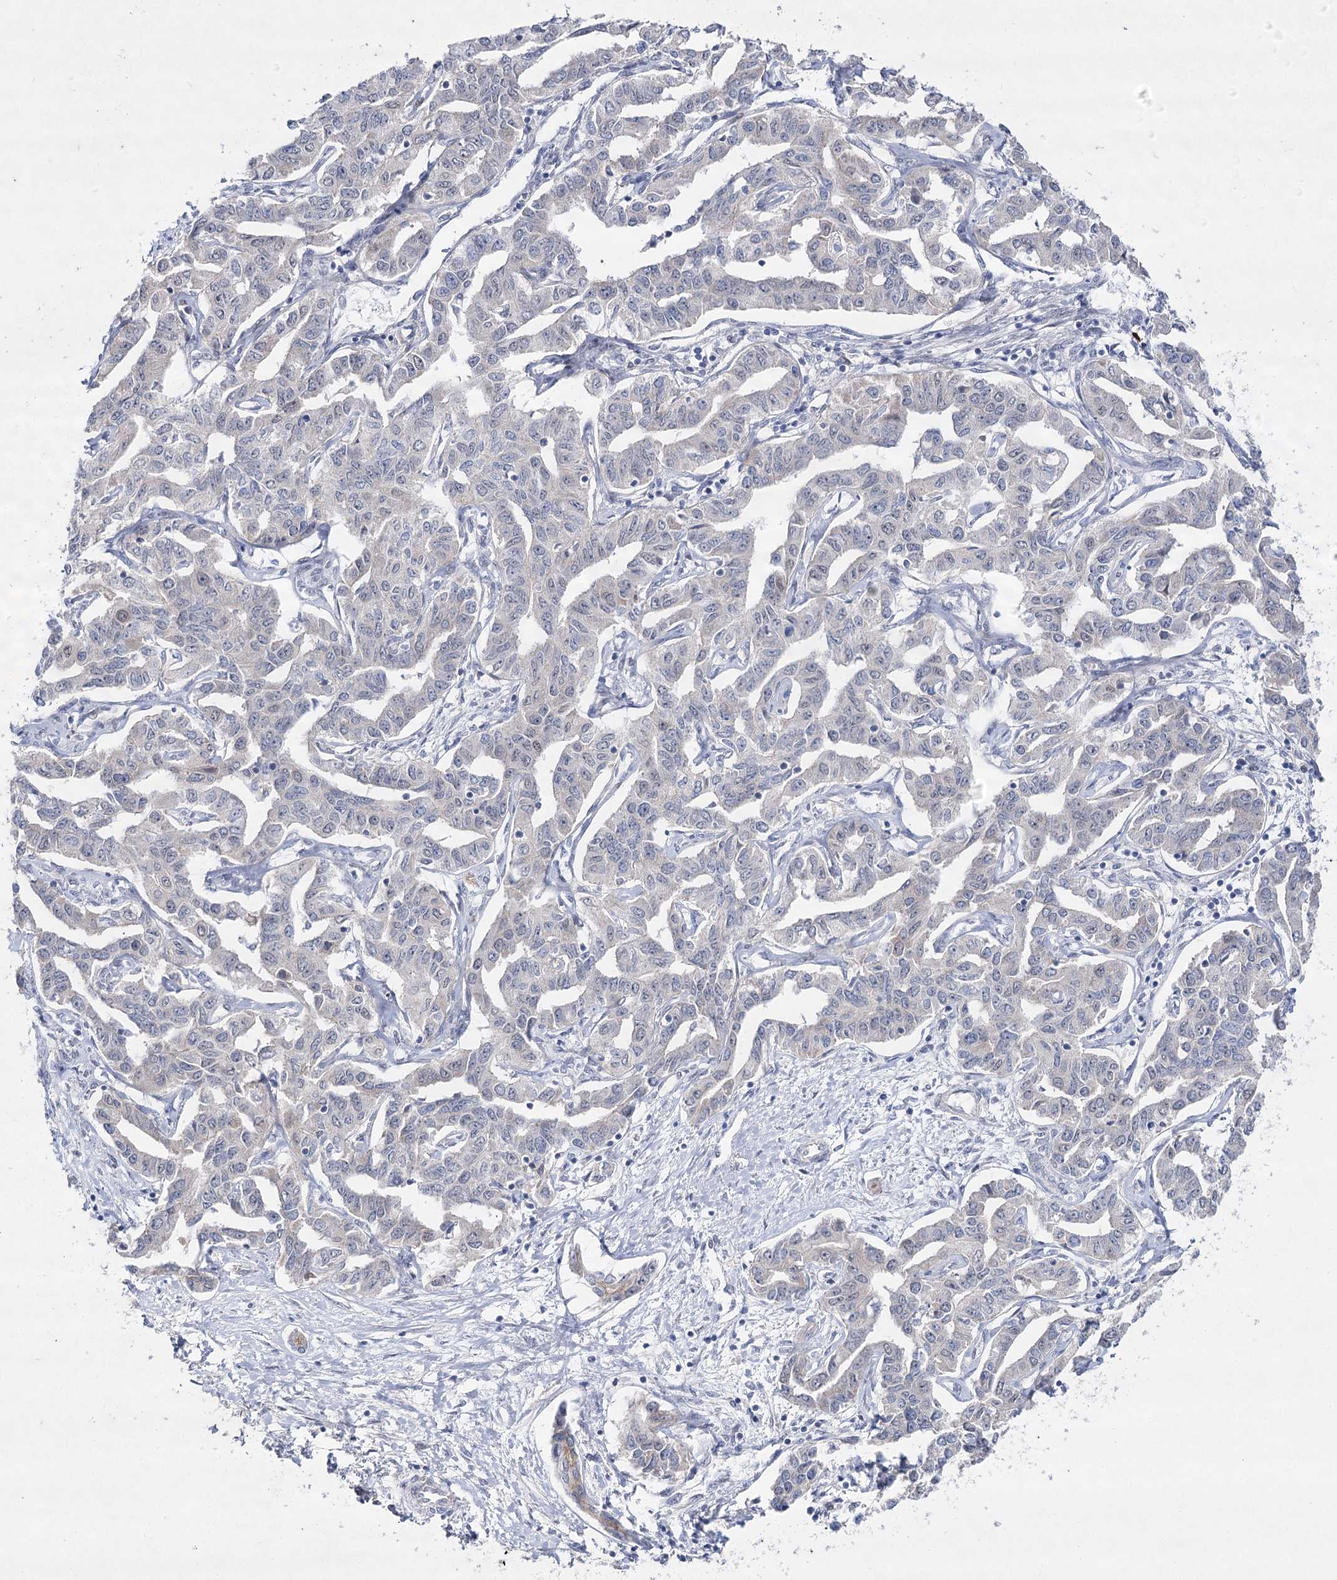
{"staining": {"intensity": "negative", "quantity": "none", "location": "none"}, "tissue": "liver cancer", "cell_type": "Tumor cells", "image_type": "cancer", "snomed": [{"axis": "morphology", "description": "Cholangiocarcinoma"}, {"axis": "topography", "description": "Liver"}], "caption": "IHC of liver cancer (cholangiocarcinoma) displays no positivity in tumor cells.", "gene": "ARHGAP32", "patient": {"sex": "male", "age": 59}}